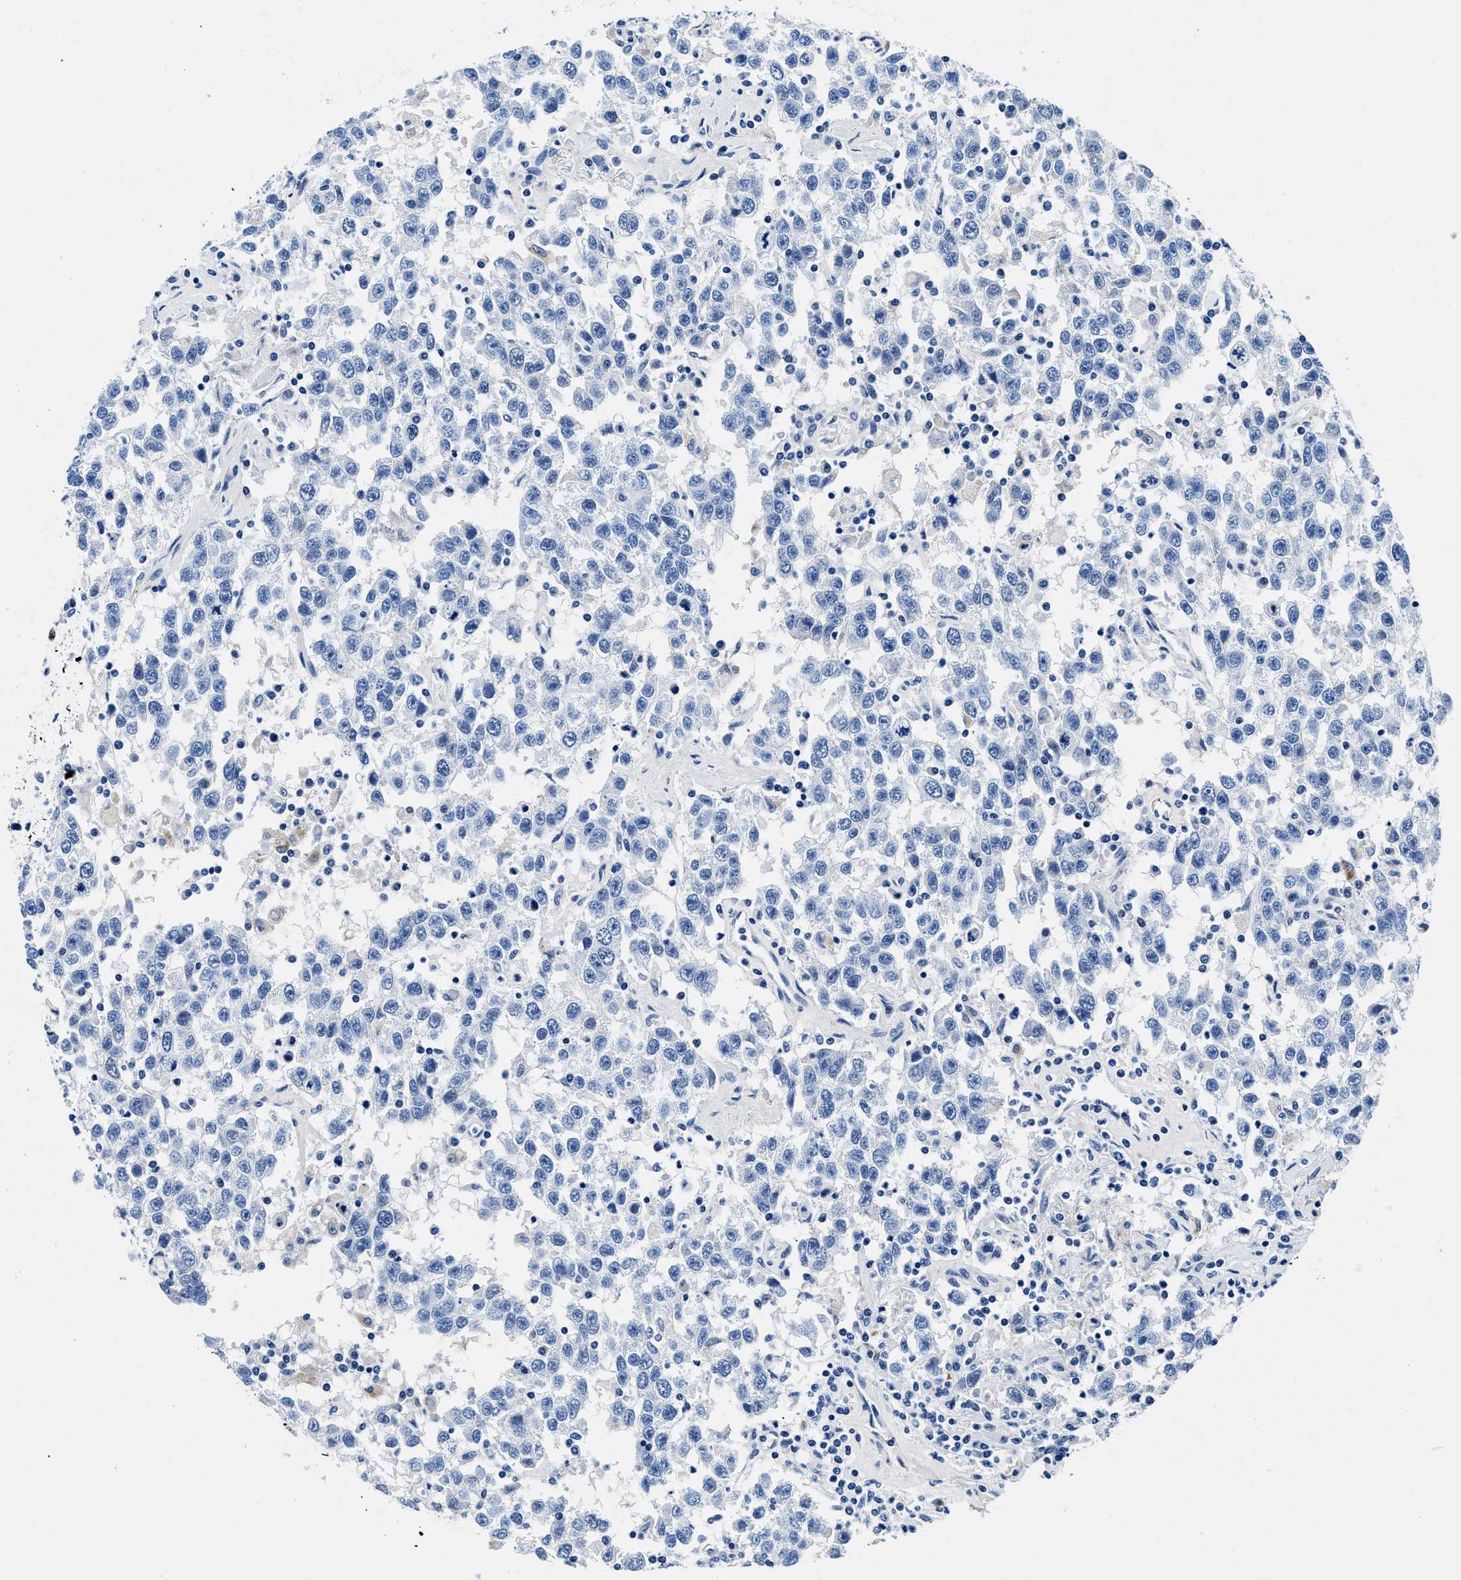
{"staining": {"intensity": "negative", "quantity": "none", "location": "none"}, "tissue": "testis cancer", "cell_type": "Tumor cells", "image_type": "cancer", "snomed": [{"axis": "morphology", "description": "Seminoma, NOS"}, {"axis": "topography", "description": "Testis"}], "caption": "DAB immunohistochemical staining of human testis cancer demonstrates no significant expression in tumor cells.", "gene": "OR14K1", "patient": {"sex": "male", "age": 41}}